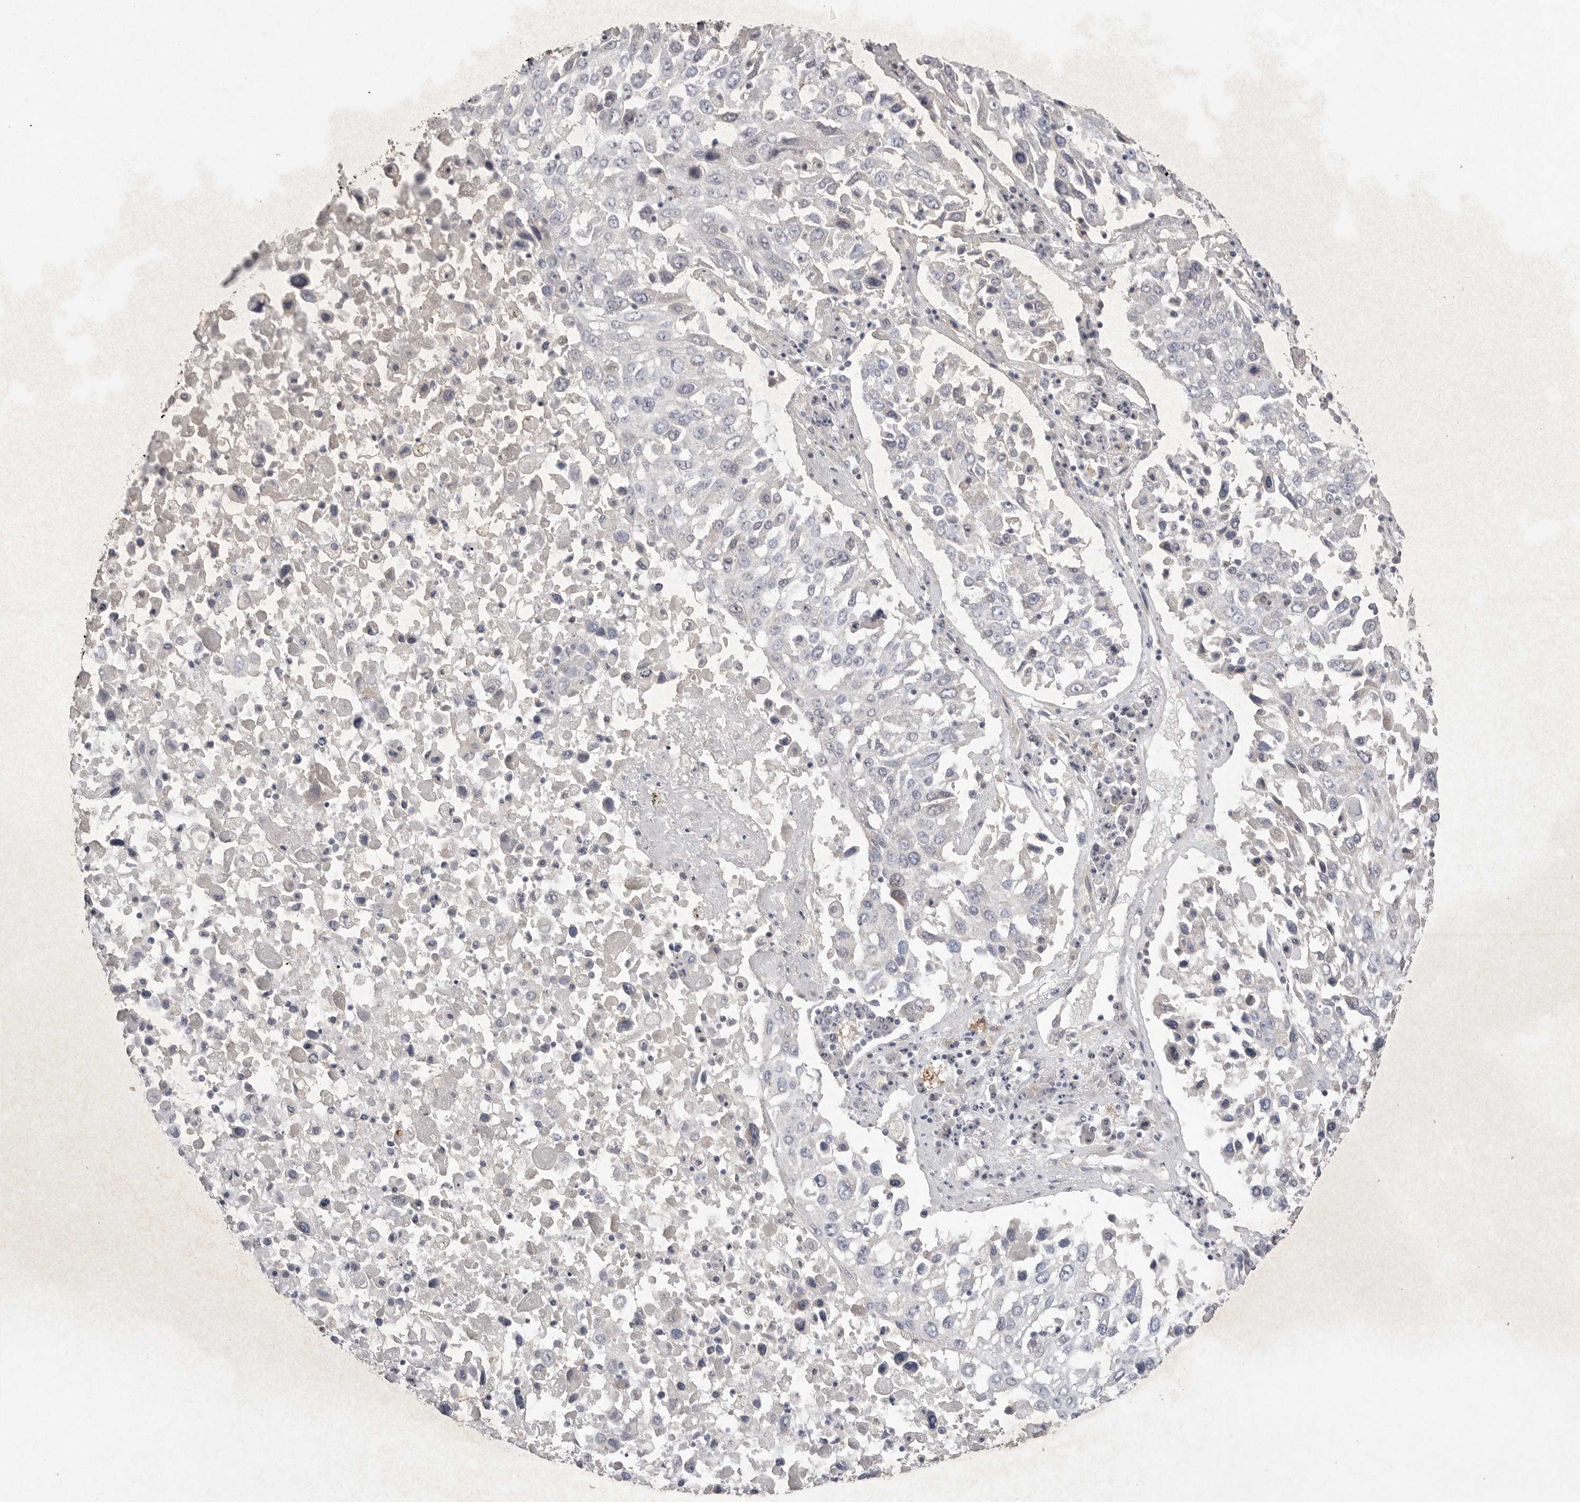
{"staining": {"intensity": "negative", "quantity": "none", "location": "none"}, "tissue": "lung cancer", "cell_type": "Tumor cells", "image_type": "cancer", "snomed": [{"axis": "morphology", "description": "Squamous cell carcinoma, NOS"}, {"axis": "topography", "description": "Lung"}], "caption": "Immunohistochemistry histopathology image of neoplastic tissue: lung cancer (squamous cell carcinoma) stained with DAB reveals no significant protein staining in tumor cells. (DAB (3,3'-diaminobenzidine) IHC, high magnification).", "gene": "VANGL2", "patient": {"sex": "male", "age": 65}}